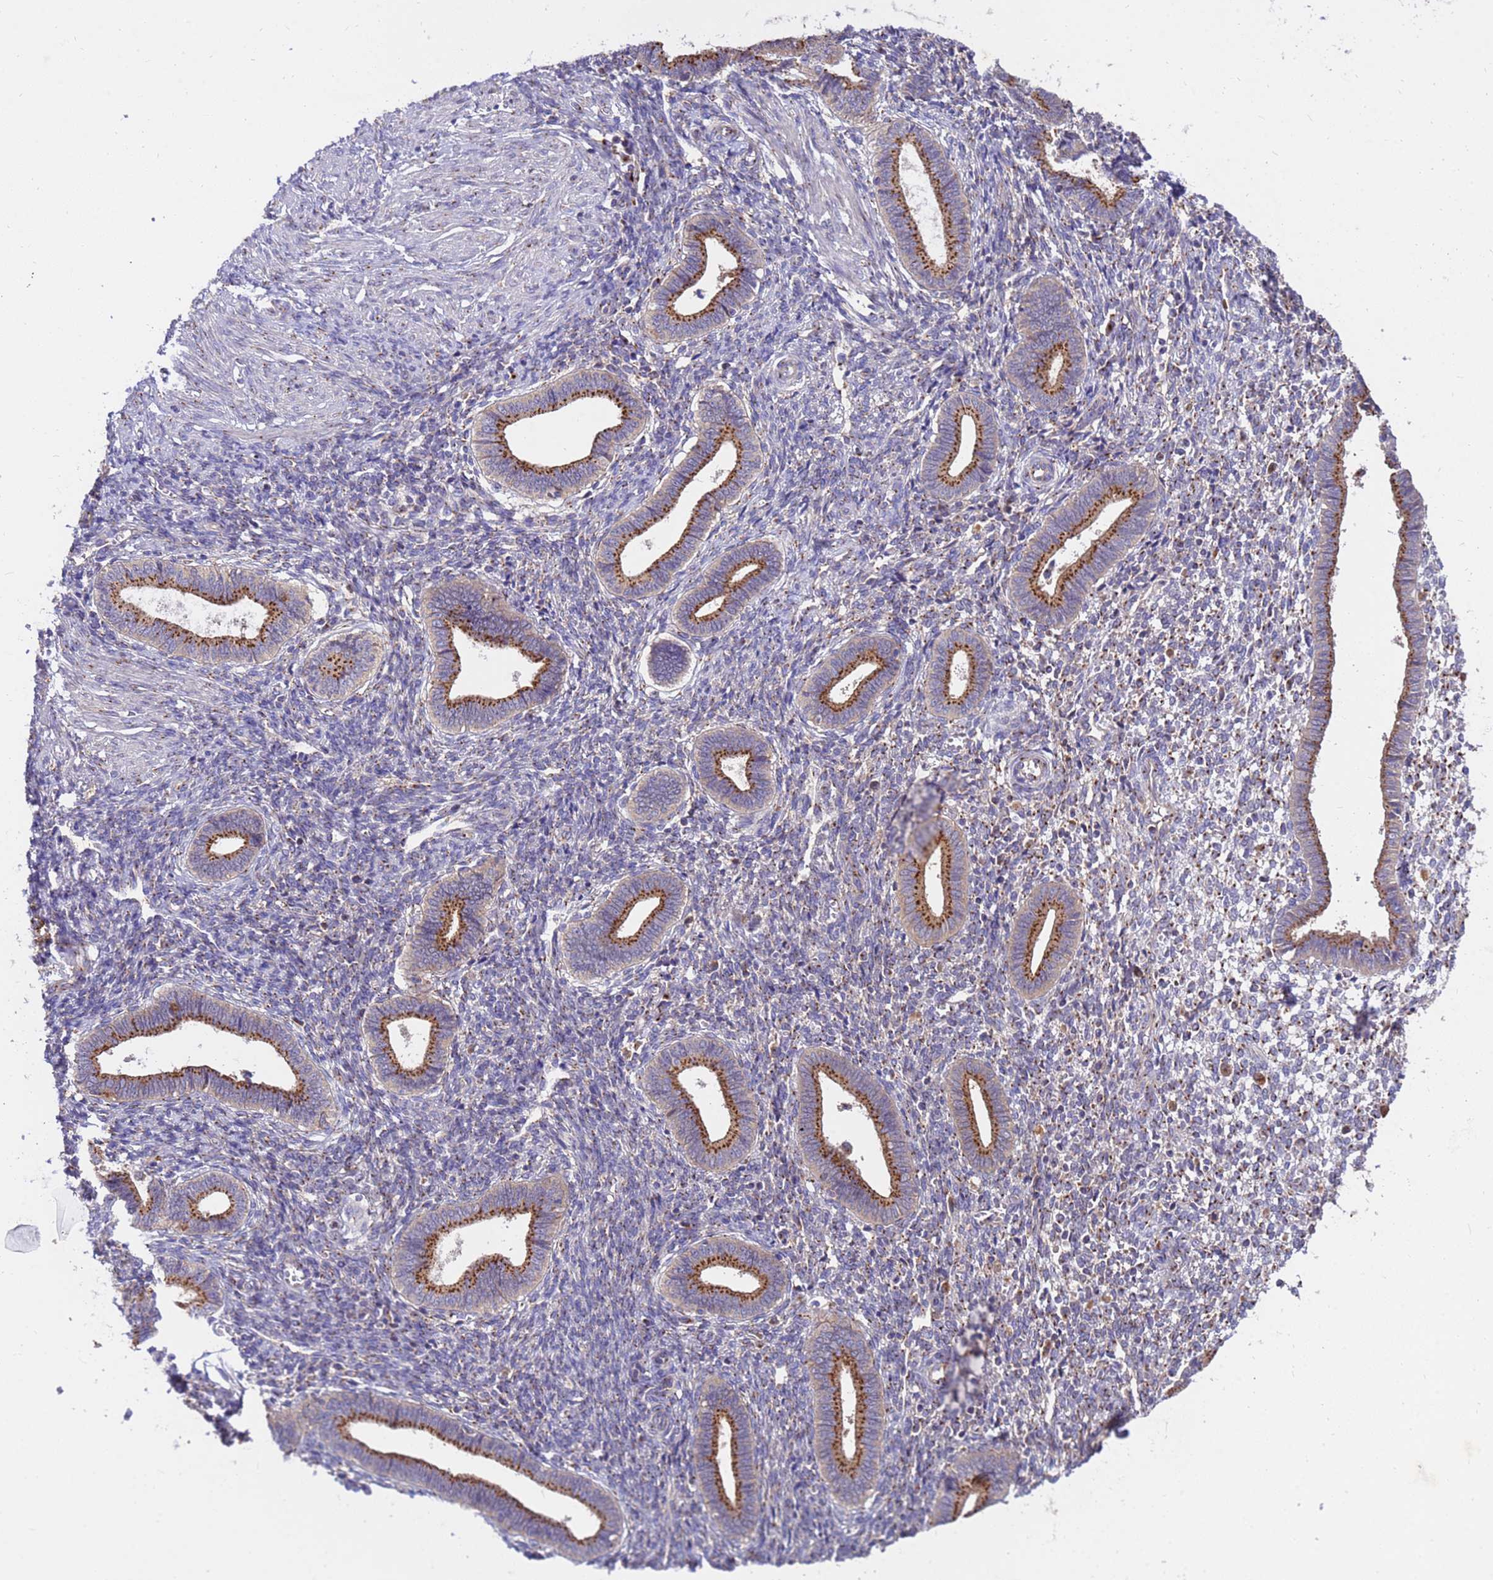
{"staining": {"intensity": "moderate", "quantity": "25%-75%", "location": "cytoplasmic/membranous"}, "tissue": "endometrium", "cell_type": "Cells in endometrial stroma", "image_type": "normal", "snomed": [{"axis": "morphology", "description": "Normal tissue, NOS"}, {"axis": "topography", "description": "Endometrium"}], "caption": "Endometrium stained for a protein reveals moderate cytoplasmic/membranous positivity in cells in endometrial stroma. The staining was performed using DAB (3,3'-diaminobenzidine) to visualize the protein expression in brown, while the nuclei were stained in blue with hematoxylin (Magnification: 20x).", "gene": "HPS3", "patient": {"sex": "female", "age": 44}}